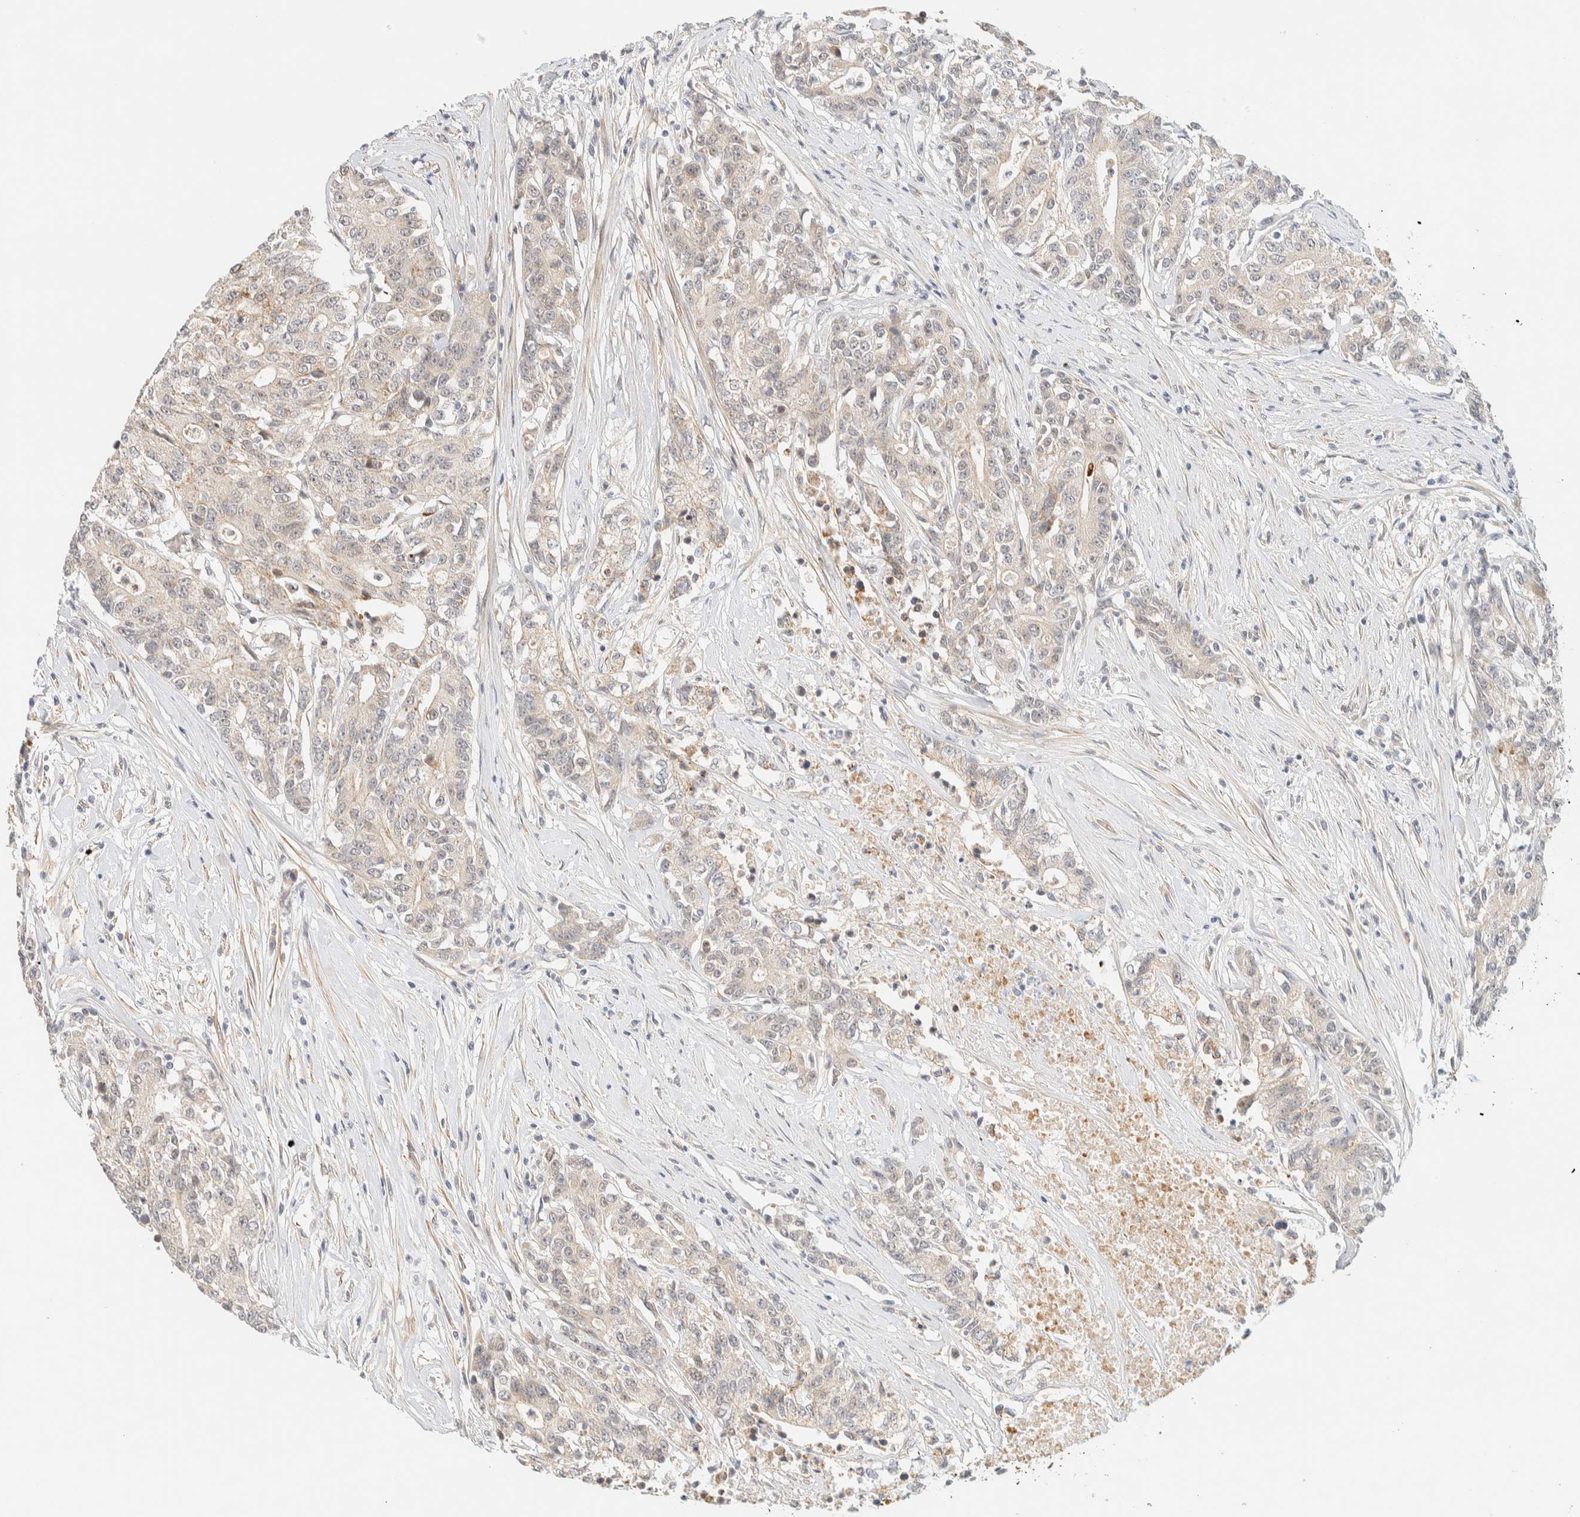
{"staining": {"intensity": "negative", "quantity": "none", "location": "none"}, "tissue": "colorectal cancer", "cell_type": "Tumor cells", "image_type": "cancer", "snomed": [{"axis": "morphology", "description": "Adenocarcinoma, NOS"}, {"axis": "topography", "description": "Colon"}], "caption": "Immunohistochemistry of colorectal cancer (adenocarcinoma) reveals no expression in tumor cells.", "gene": "TNK1", "patient": {"sex": "female", "age": 77}}